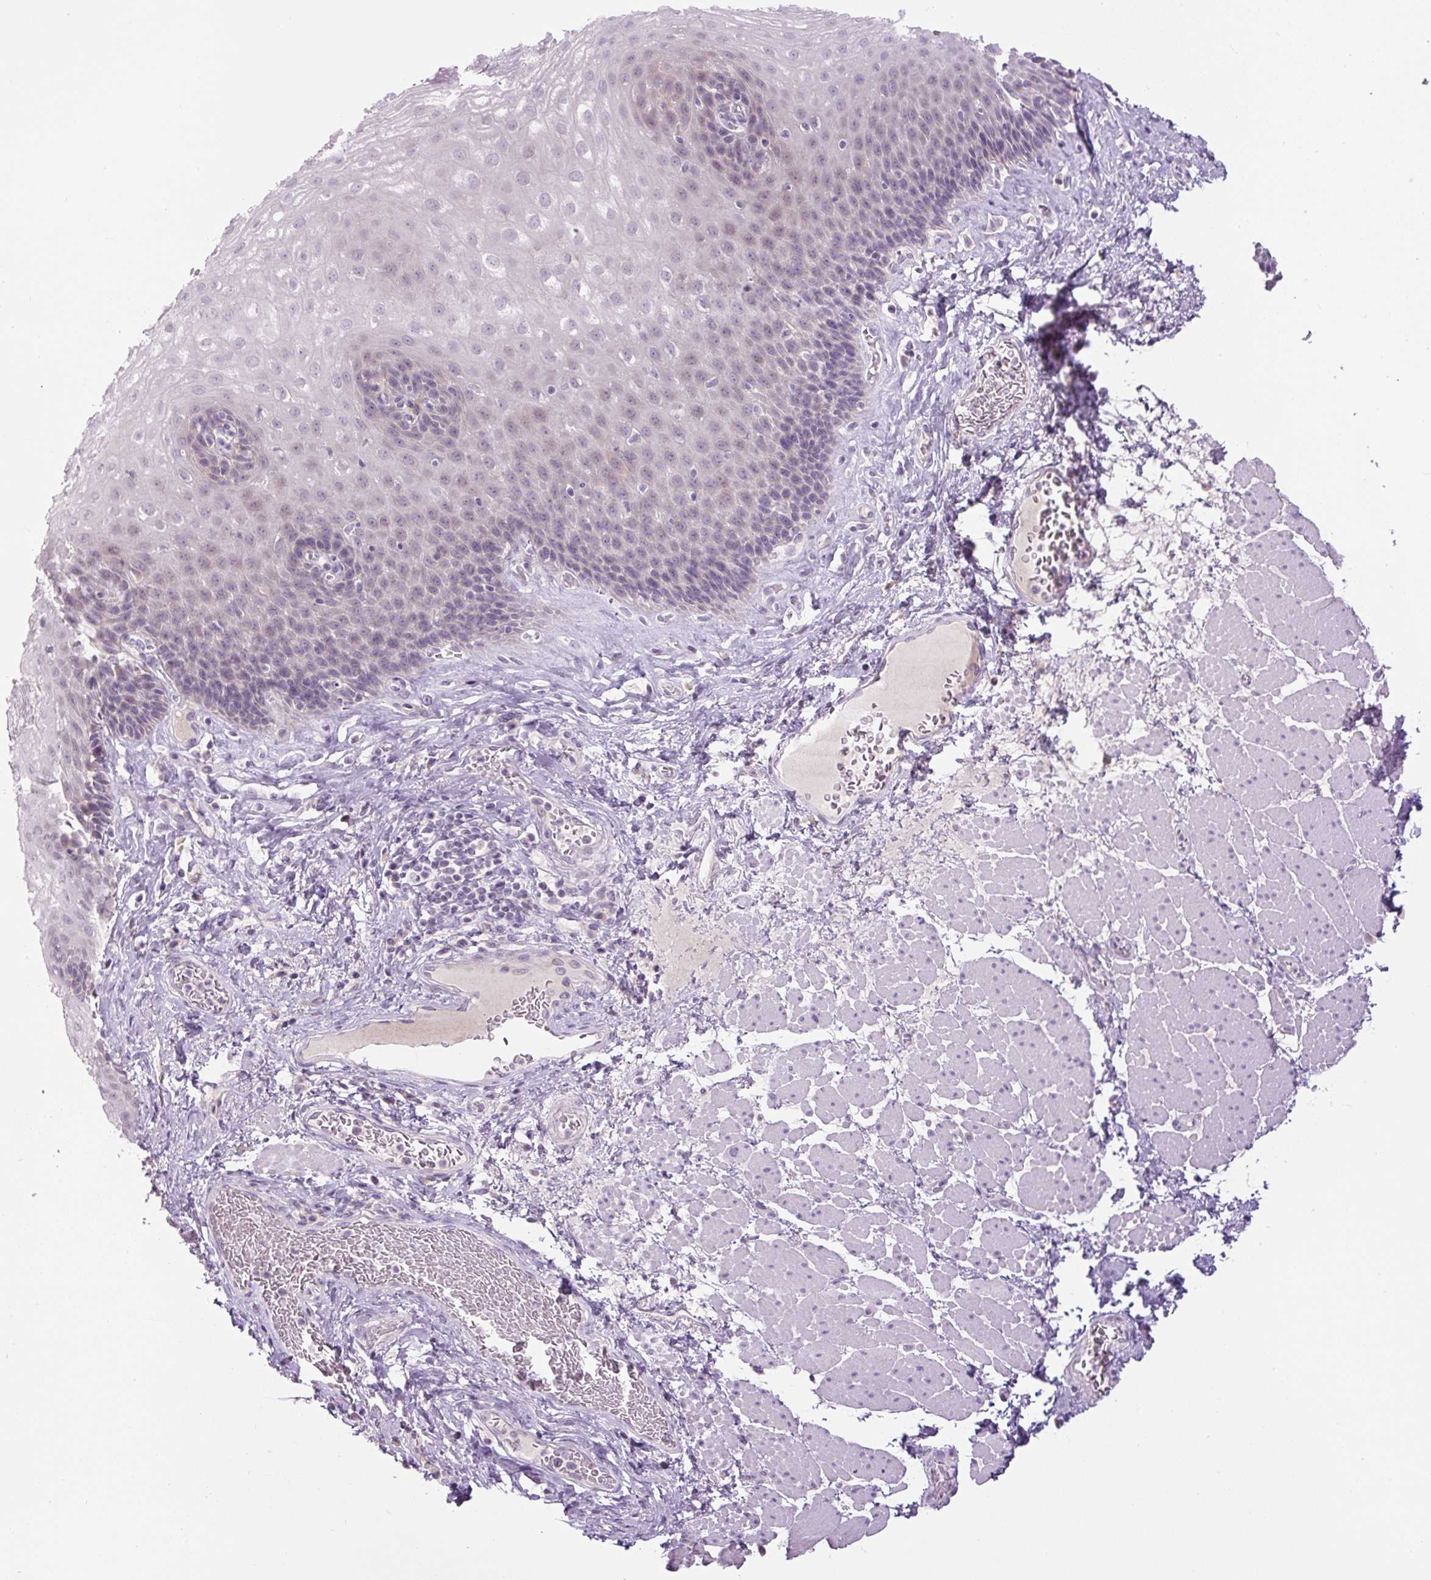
{"staining": {"intensity": "negative", "quantity": "none", "location": "none"}, "tissue": "esophagus", "cell_type": "Squamous epithelial cells", "image_type": "normal", "snomed": [{"axis": "morphology", "description": "Normal tissue, NOS"}, {"axis": "topography", "description": "Esophagus"}], "caption": "Squamous epithelial cells show no significant expression in benign esophagus. (DAB IHC visualized using brightfield microscopy, high magnification).", "gene": "FABP7", "patient": {"sex": "female", "age": 66}}